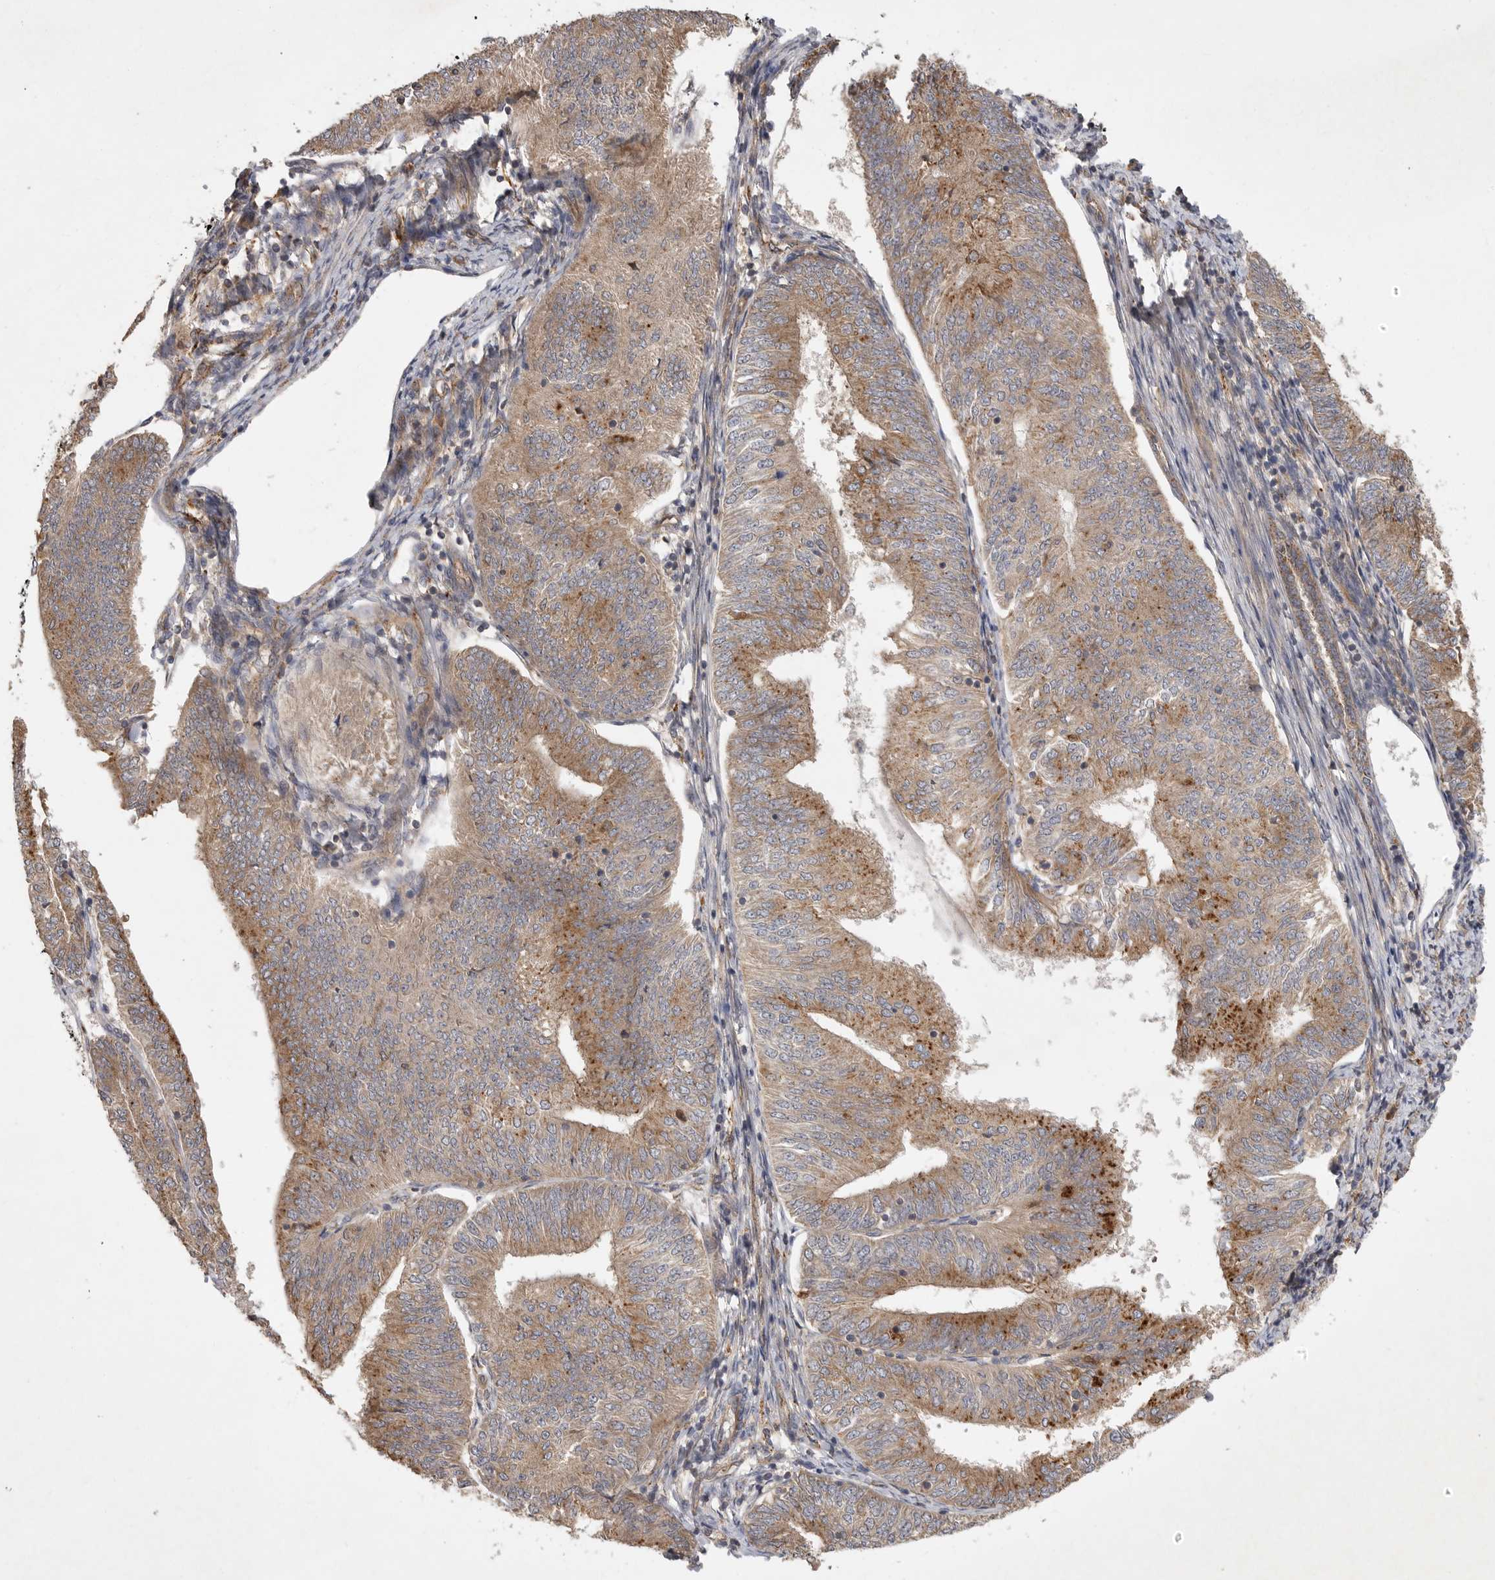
{"staining": {"intensity": "moderate", "quantity": ">75%", "location": "cytoplasmic/membranous"}, "tissue": "endometrial cancer", "cell_type": "Tumor cells", "image_type": "cancer", "snomed": [{"axis": "morphology", "description": "Adenocarcinoma, NOS"}, {"axis": "topography", "description": "Endometrium"}], "caption": "Moderate cytoplasmic/membranous positivity for a protein is identified in about >75% of tumor cells of endometrial adenocarcinoma using IHC.", "gene": "ZNF232", "patient": {"sex": "female", "age": 58}}